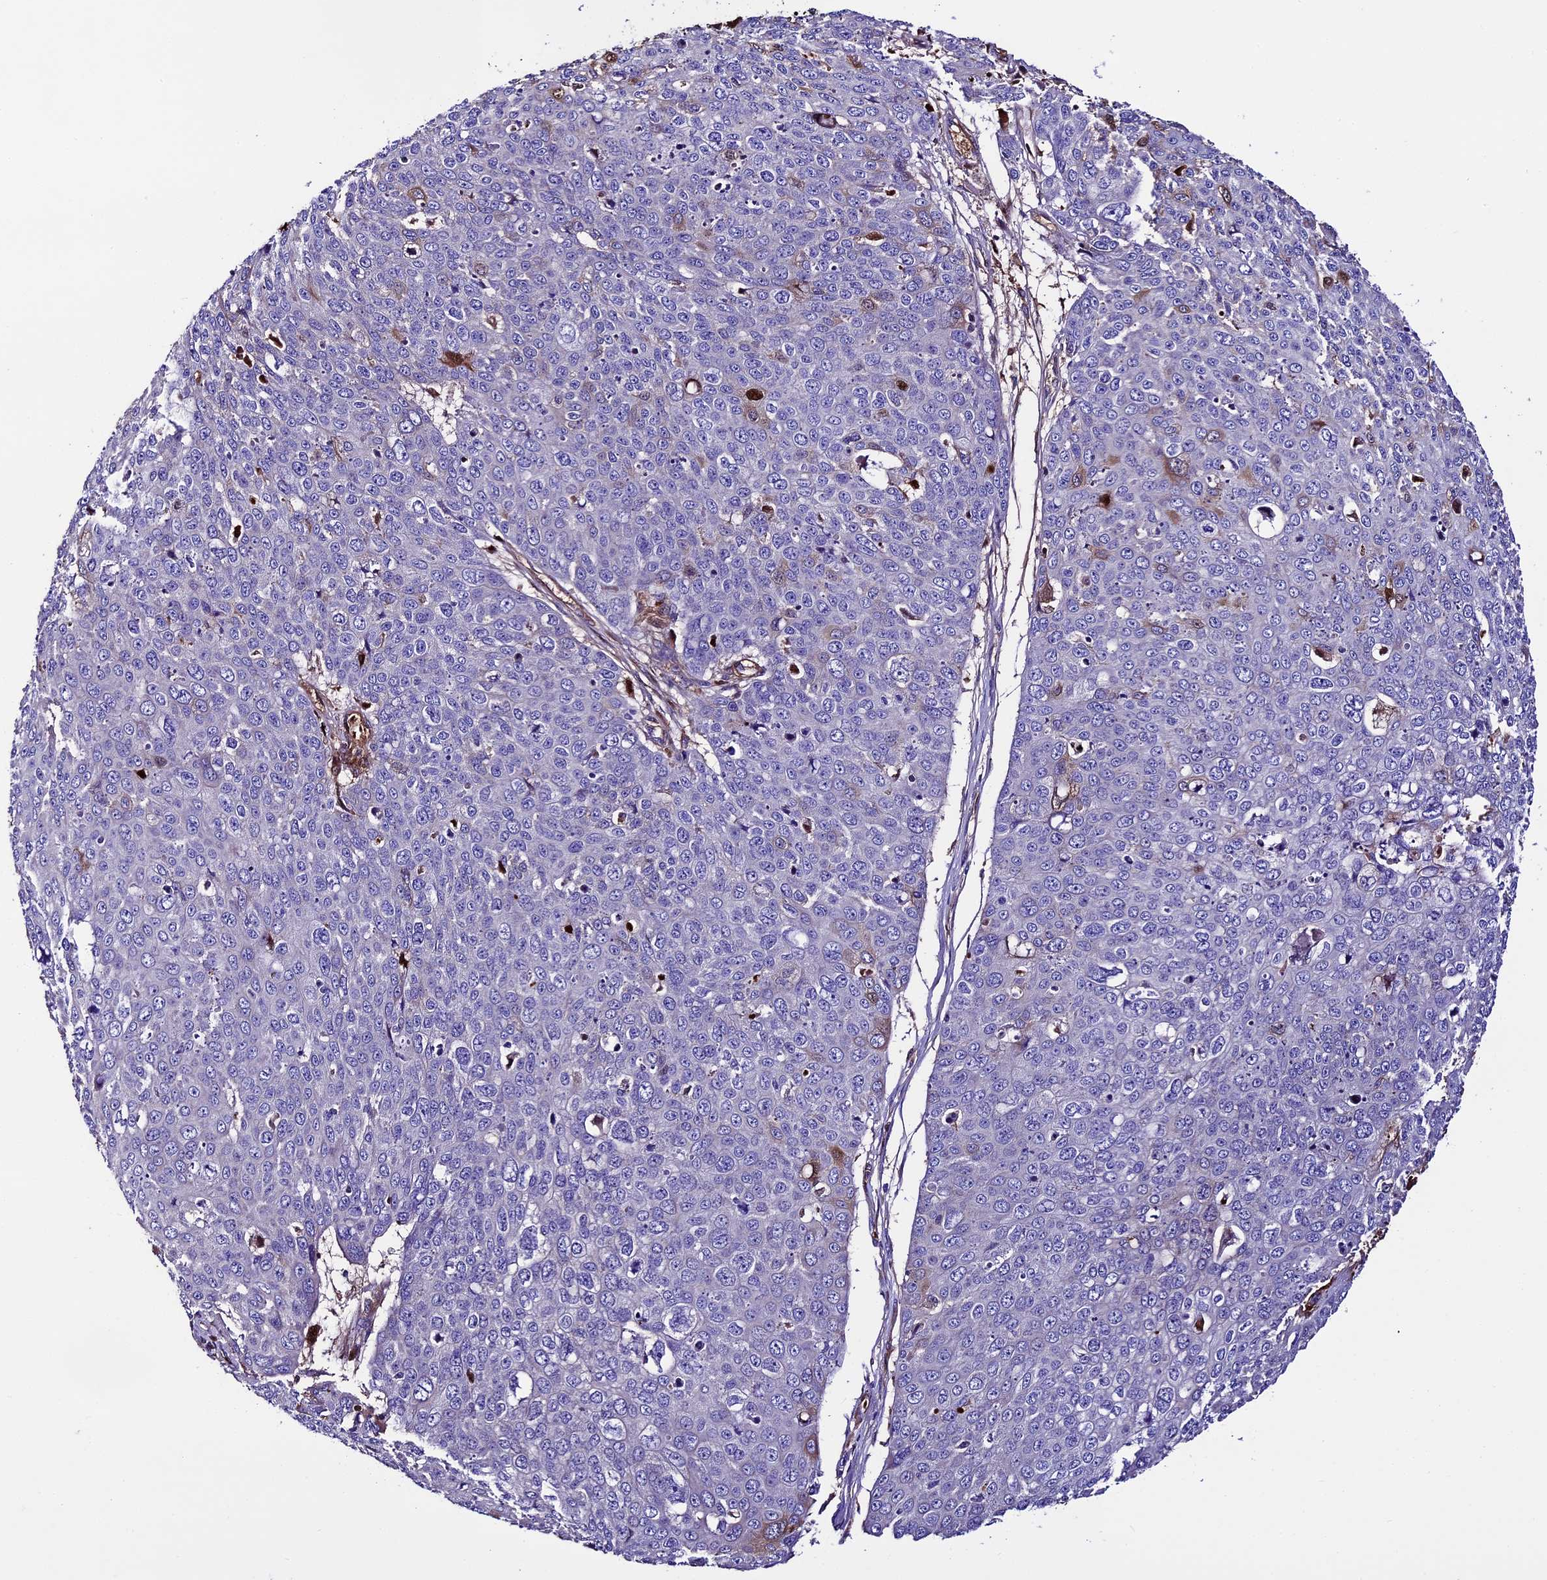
{"staining": {"intensity": "negative", "quantity": "none", "location": "none"}, "tissue": "skin cancer", "cell_type": "Tumor cells", "image_type": "cancer", "snomed": [{"axis": "morphology", "description": "Squamous cell carcinoma, NOS"}, {"axis": "topography", "description": "Skin"}], "caption": "Skin cancer stained for a protein using immunohistochemistry exhibits no staining tumor cells.", "gene": "TCP11L2", "patient": {"sex": "male", "age": 71}}